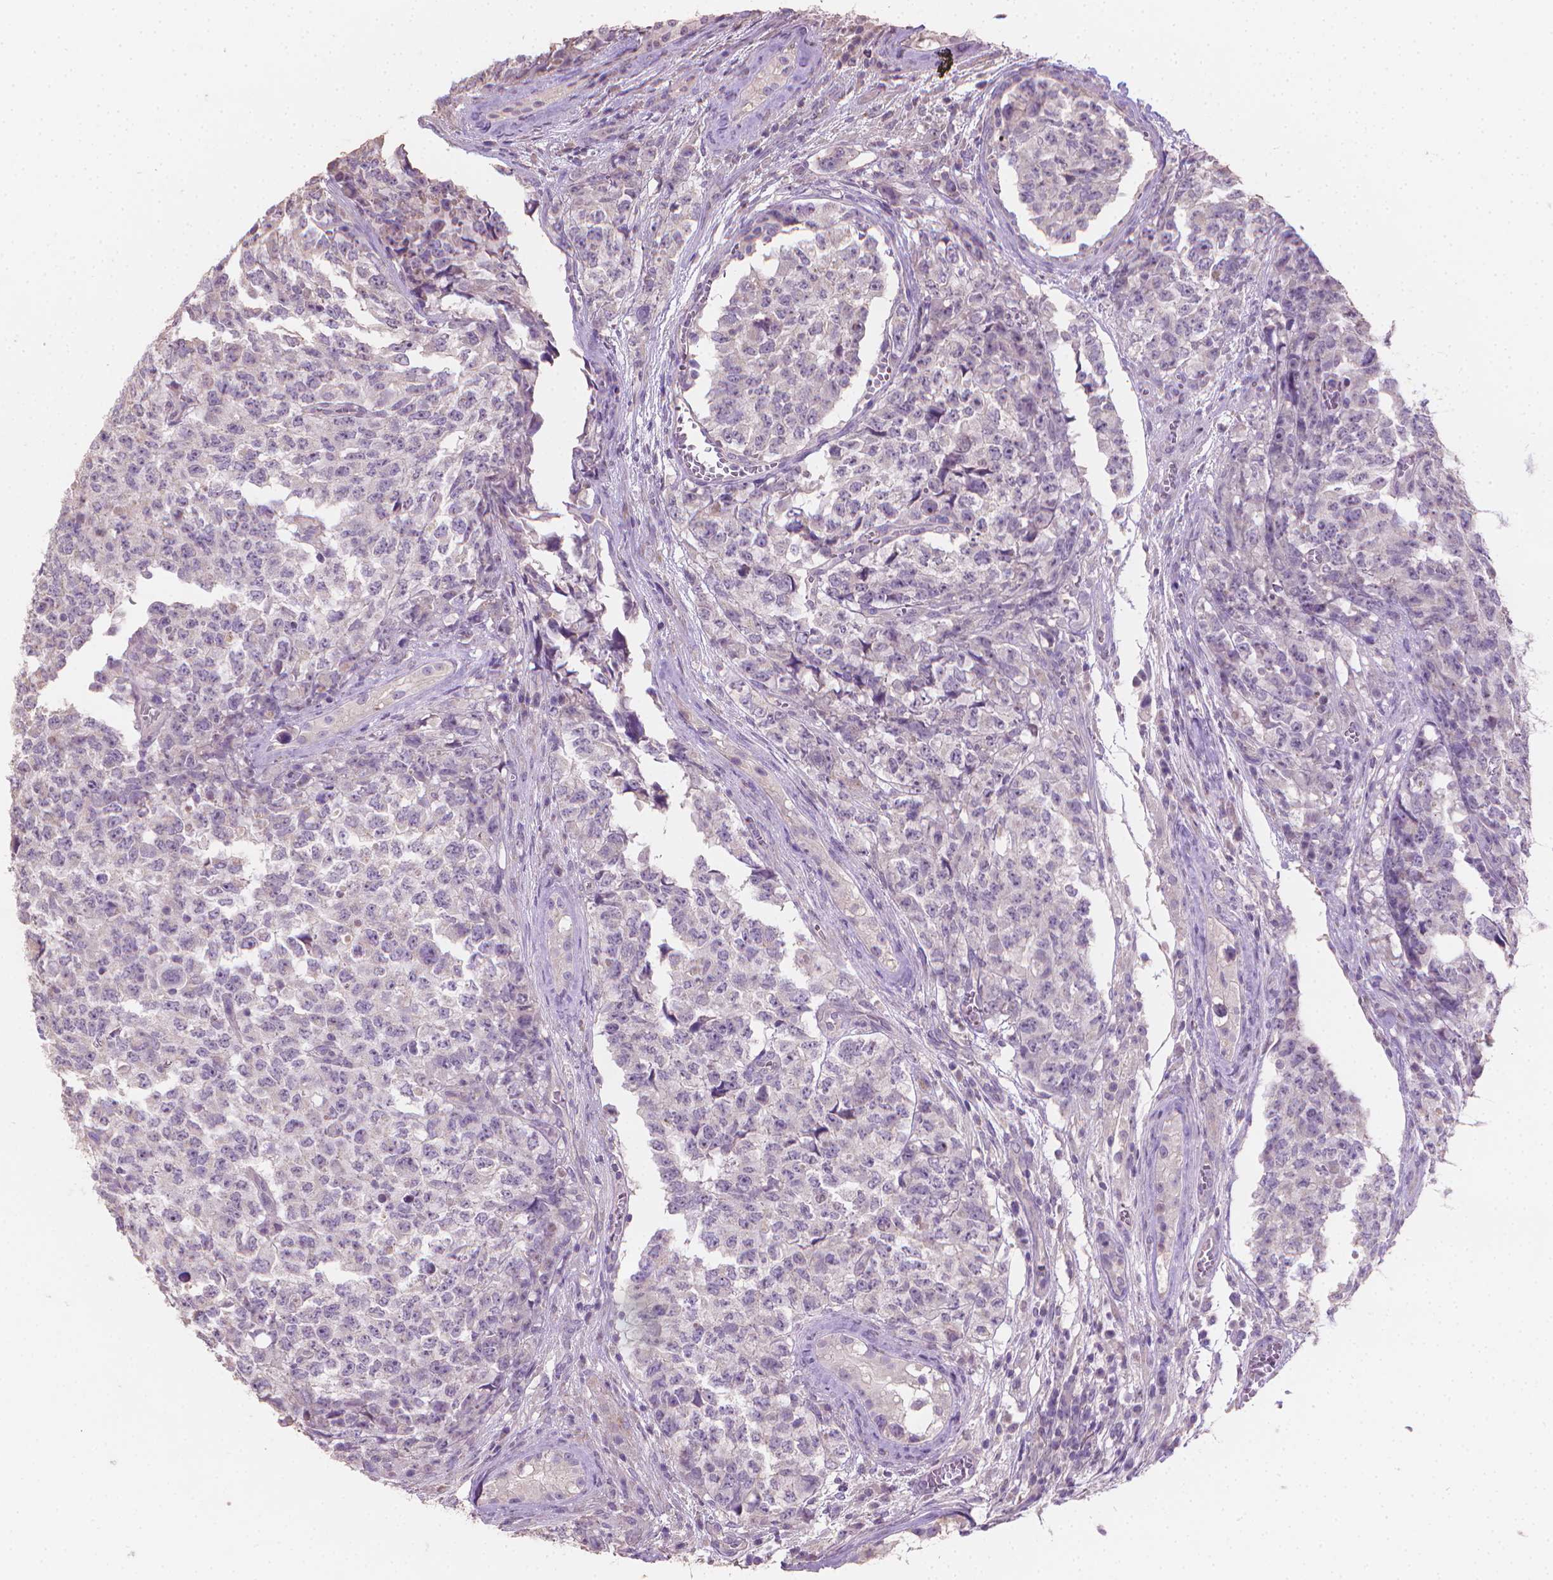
{"staining": {"intensity": "negative", "quantity": "none", "location": "none"}, "tissue": "testis cancer", "cell_type": "Tumor cells", "image_type": "cancer", "snomed": [{"axis": "morphology", "description": "Carcinoma, Embryonal, NOS"}, {"axis": "topography", "description": "Testis"}], "caption": "Tumor cells are negative for protein expression in human embryonal carcinoma (testis).", "gene": "CATIP", "patient": {"sex": "male", "age": 23}}